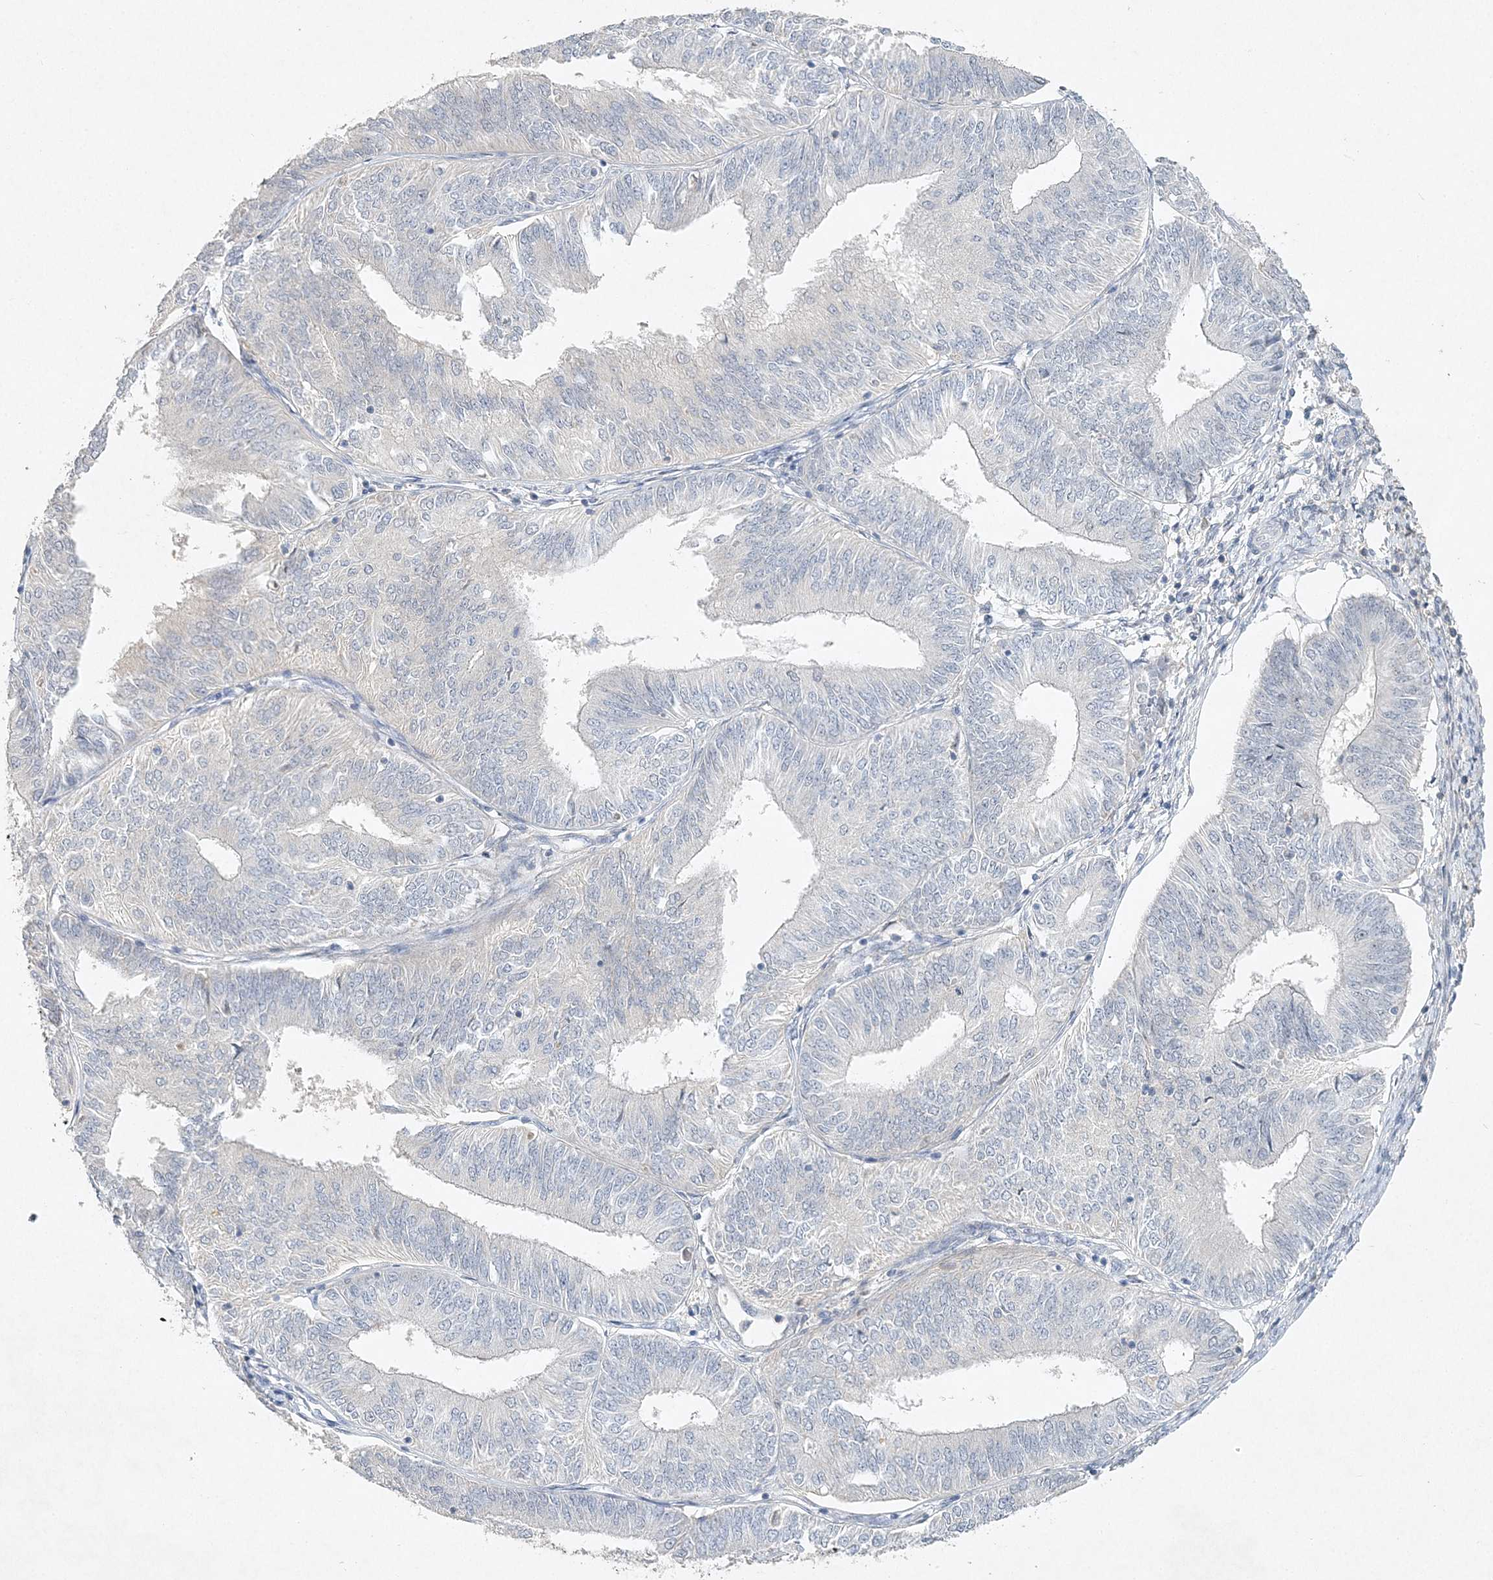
{"staining": {"intensity": "negative", "quantity": "none", "location": "none"}, "tissue": "endometrial cancer", "cell_type": "Tumor cells", "image_type": "cancer", "snomed": [{"axis": "morphology", "description": "Adenocarcinoma, NOS"}, {"axis": "topography", "description": "Endometrium"}], "caption": "The micrograph reveals no staining of tumor cells in endometrial cancer.", "gene": "MAT2B", "patient": {"sex": "female", "age": 58}}